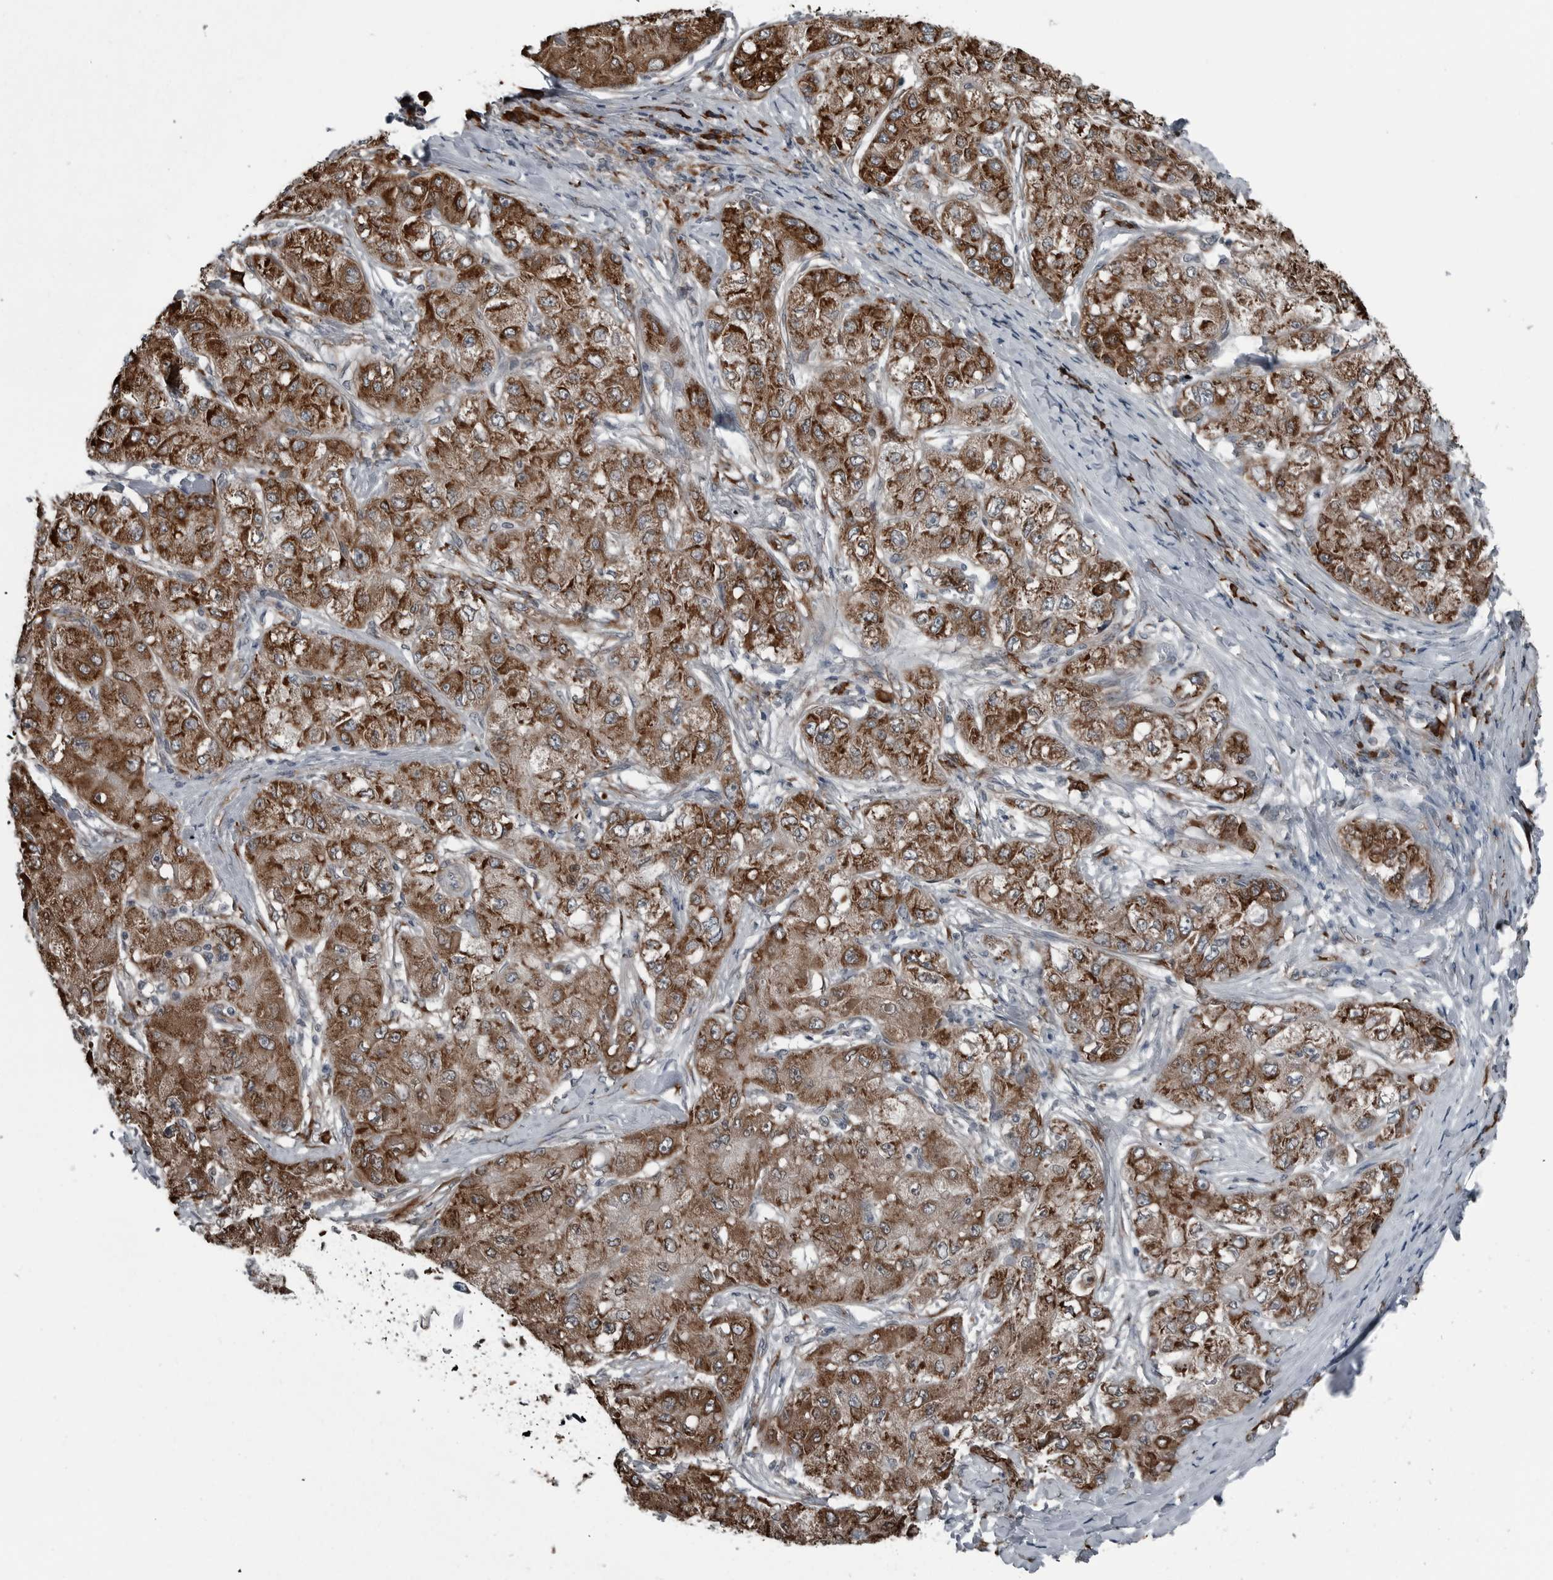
{"staining": {"intensity": "strong", "quantity": ">75%", "location": "cytoplasmic/membranous"}, "tissue": "liver cancer", "cell_type": "Tumor cells", "image_type": "cancer", "snomed": [{"axis": "morphology", "description": "Carcinoma, Hepatocellular, NOS"}, {"axis": "topography", "description": "Liver"}], "caption": "Brown immunohistochemical staining in liver cancer (hepatocellular carcinoma) reveals strong cytoplasmic/membranous expression in about >75% of tumor cells.", "gene": "CEP85", "patient": {"sex": "male", "age": 80}}